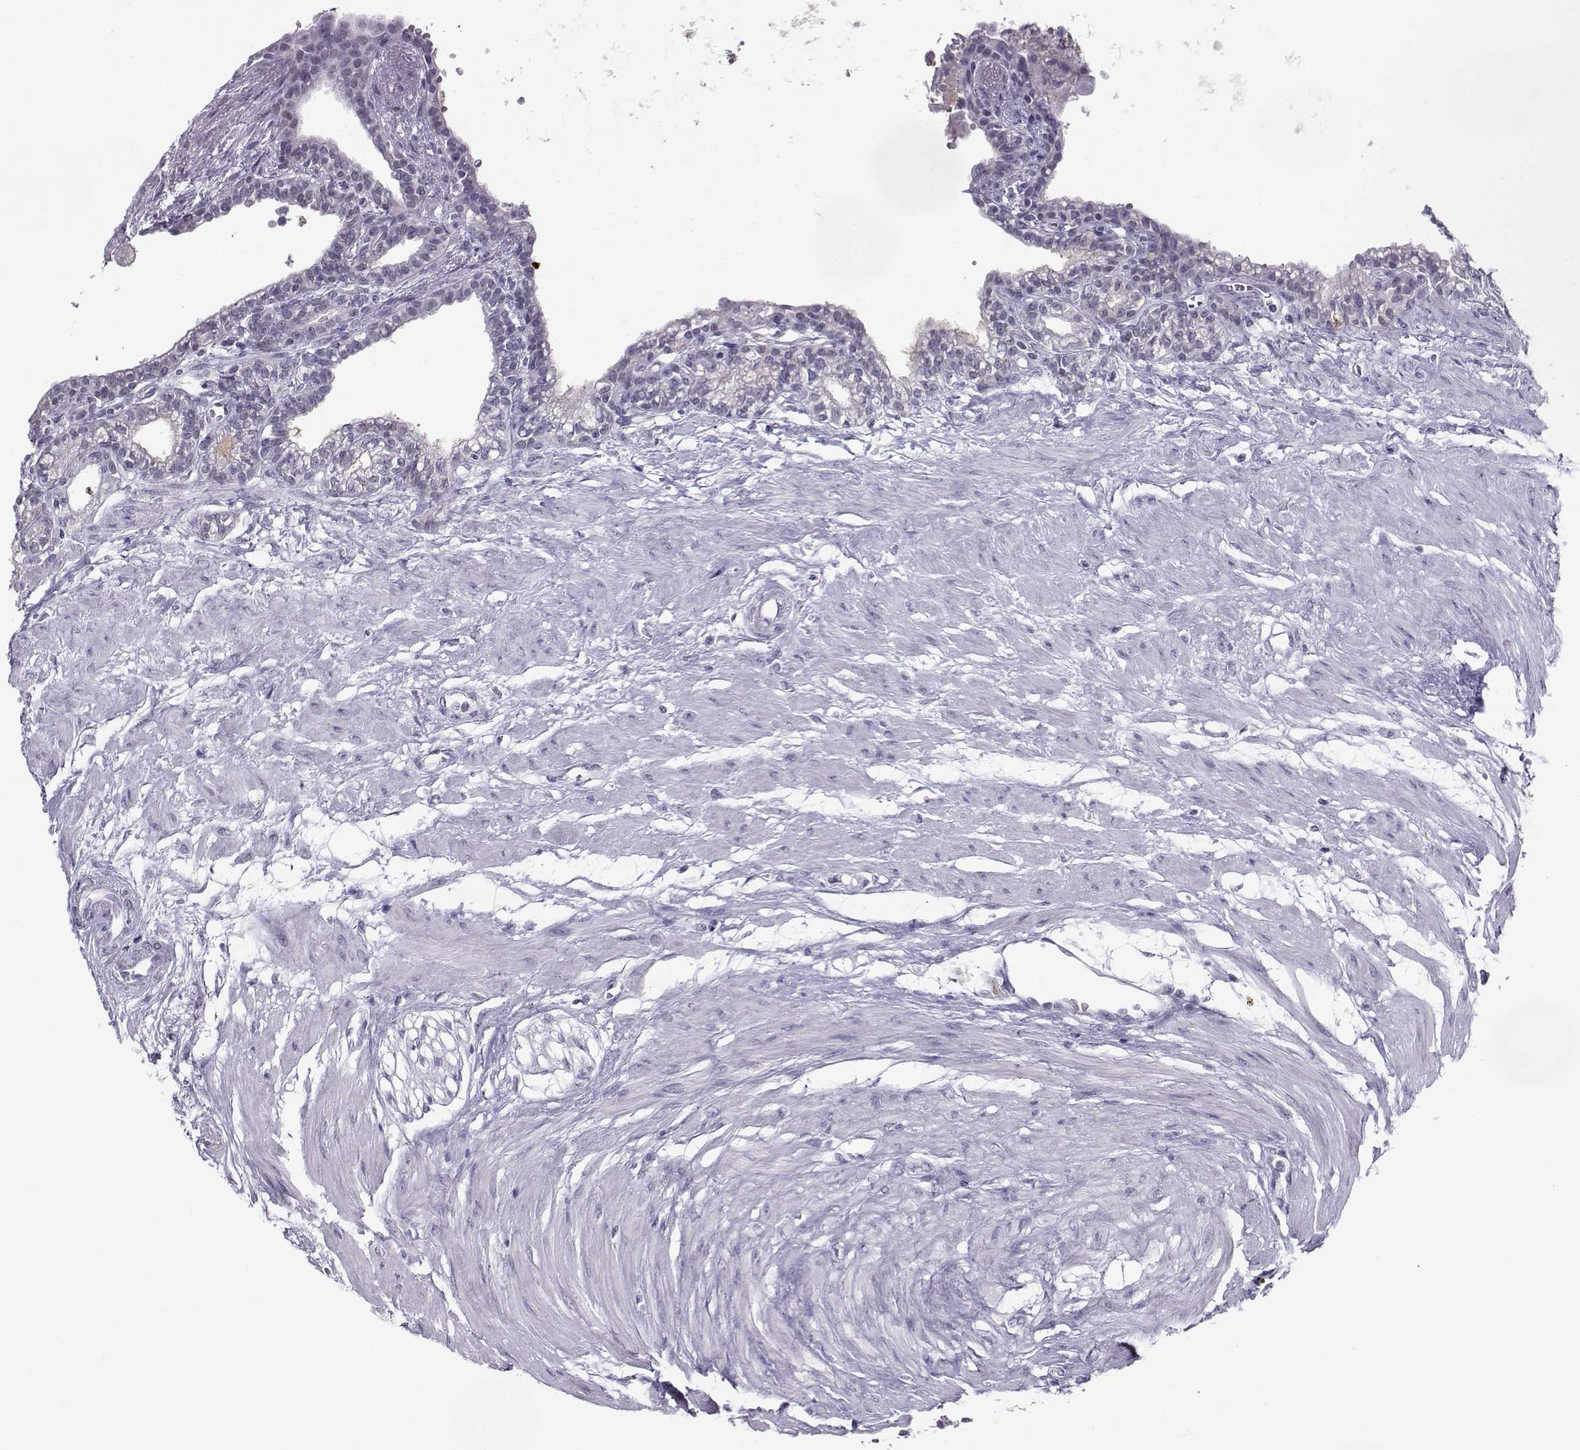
{"staining": {"intensity": "negative", "quantity": "none", "location": "none"}, "tissue": "seminal vesicle", "cell_type": "Glandular cells", "image_type": "normal", "snomed": [{"axis": "morphology", "description": "Normal tissue, NOS"}, {"axis": "morphology", "description": "Urothelial carcinoma, NOS"}, {"axis": "topography", "description": "Urinary bladder"}, {"axis": "topography", "description": "Seminal veicle"}], "caption": "Seminal vesicle stained for a protein using IHC reveals no staining glandular cells.", "gene": "LHX1", "patient": {"sex": "male", "age": 76}}